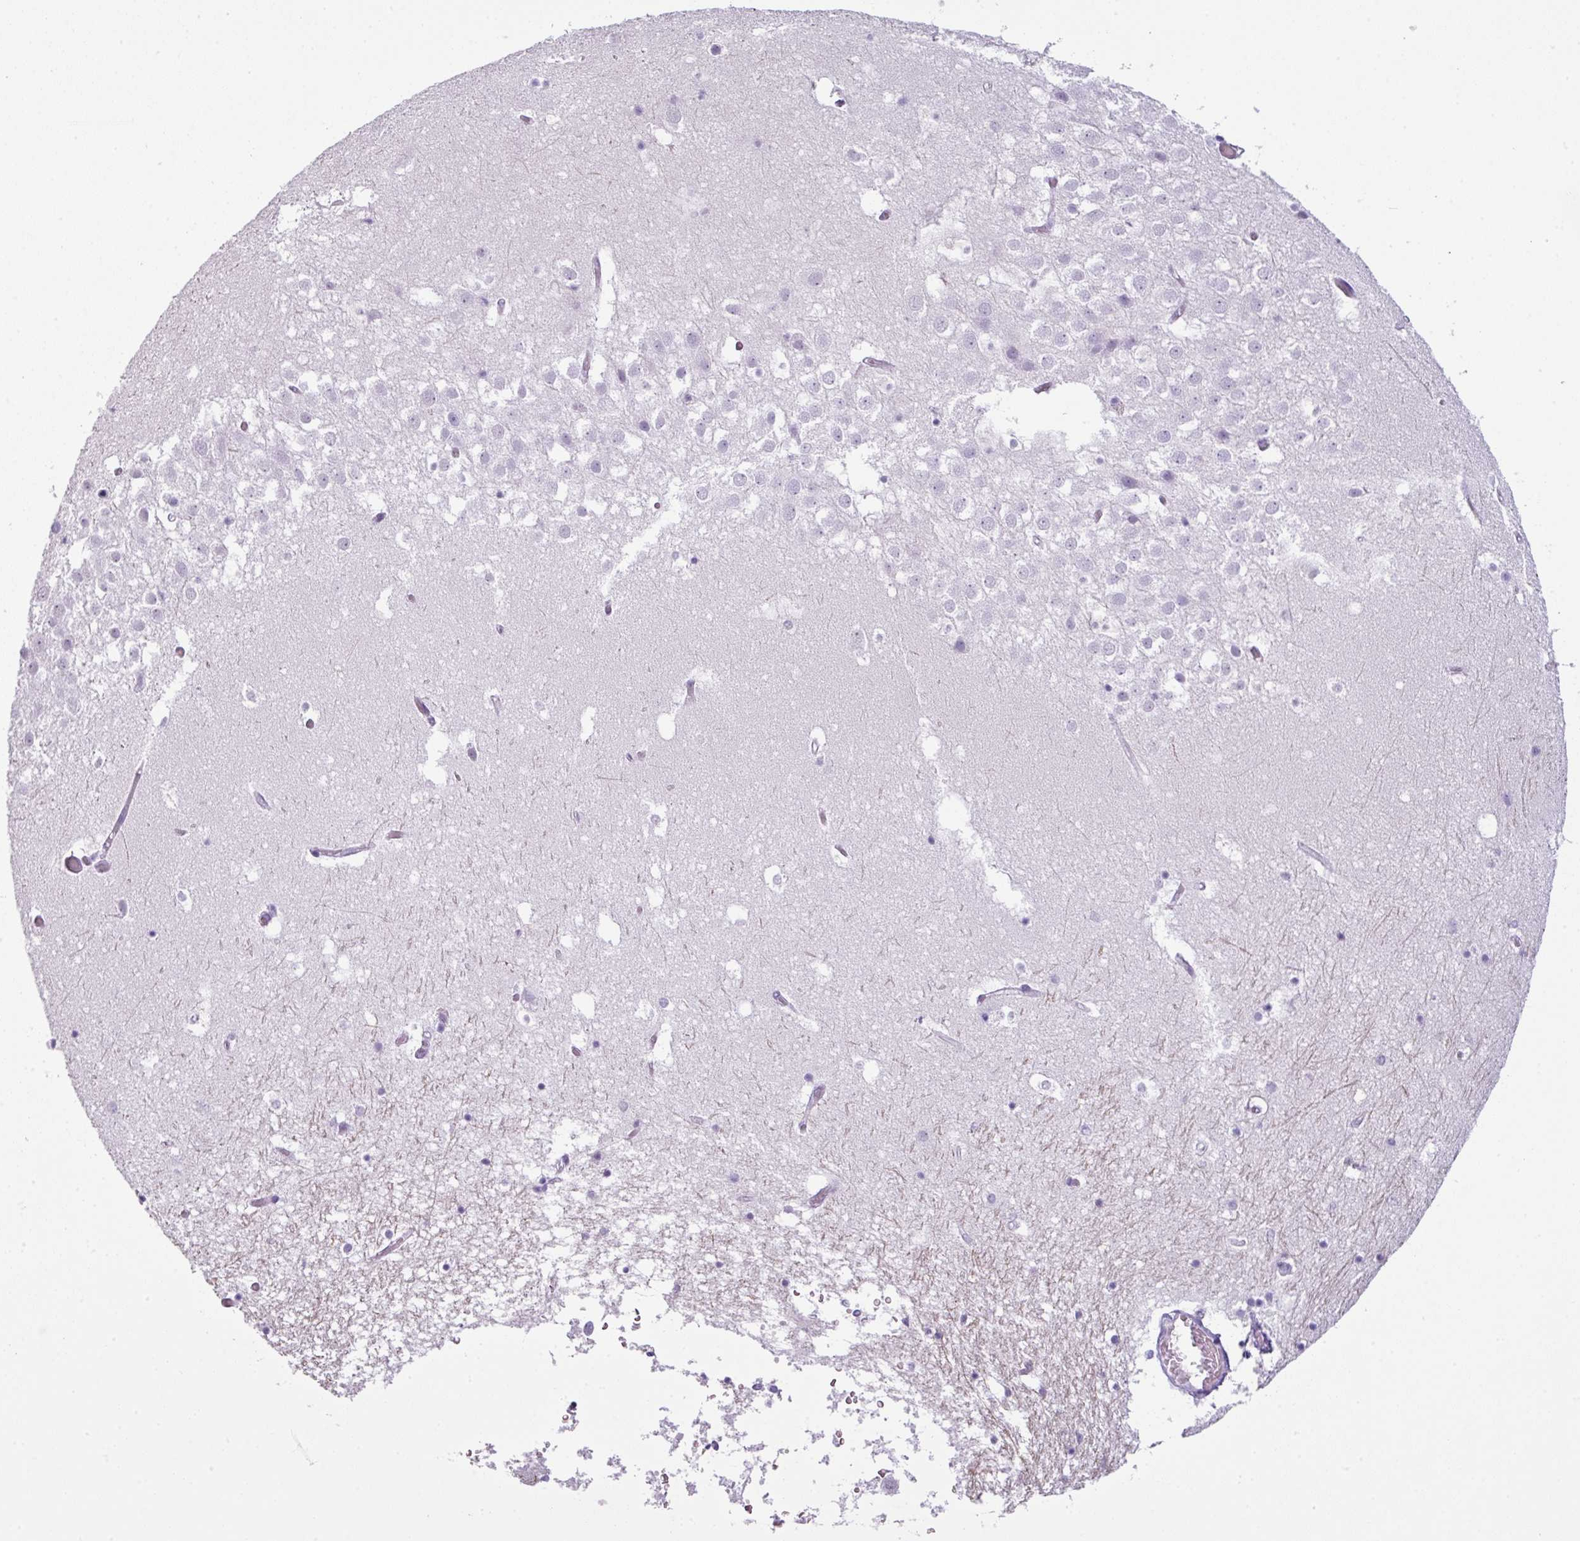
{"staining": {"intensity": "negative", "quantity": "none", "location": "none"}, "tissue": "hippocampus", "cell_type": "Glial cells", "image_type": "normal", "snomed": [{"axis": "morphology", "description": "Normal tissue, NOS"}, {"axis": "topography", "description": "Hippocampus"}], "caption": "Glial cells are negative for brown protein staining in normal hippocampus. The staining was performed using DAB to visualize the protein expression in brown, while the nuclei were stained in blue with hematoxylin (Magnification: 20x).", "gene": "SCT", "patient": {"sex": "female", "age": 52}}